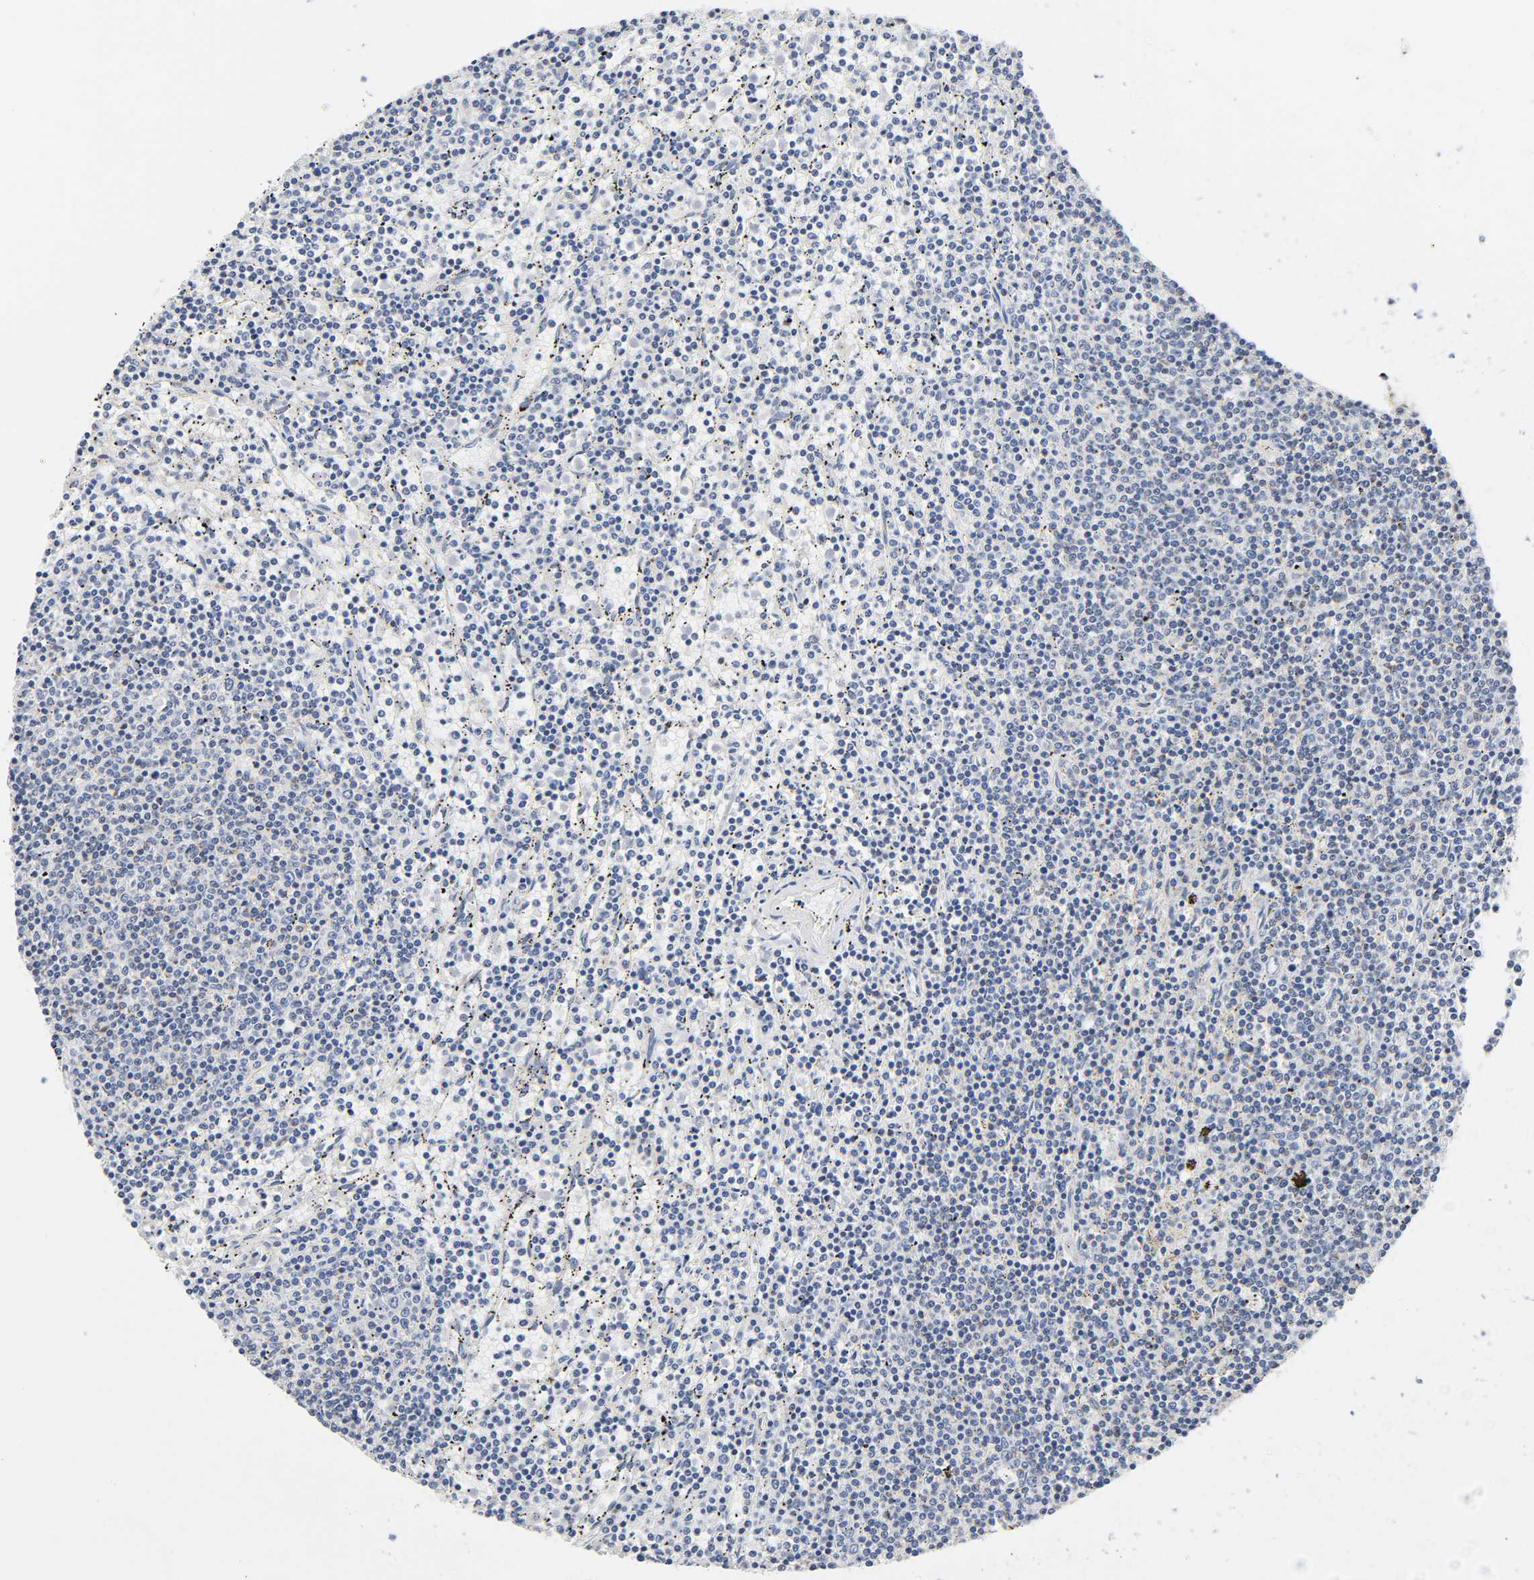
{"staining": {"intensity": "negative", "quantity": "none", "location": "none"}, "tissue": "lymphoma", "cell_type": "Tumor cells", "image_type": "cancer", "snomed": [{"axis": "morphology", "description": "Malignant lymphoma, non-Hodgkin's type, Low grade"}, {"axis": "topography", "description": "Spleen"}], "caption": "This micrograph is of lymphoma stained with immunohistochemistry to label a protein in brown with the nuclei are counter-stained blue. There is no expression in tumor cells.", "gene": "BAK1", "patient": {"sex": "female", "age": 50}}